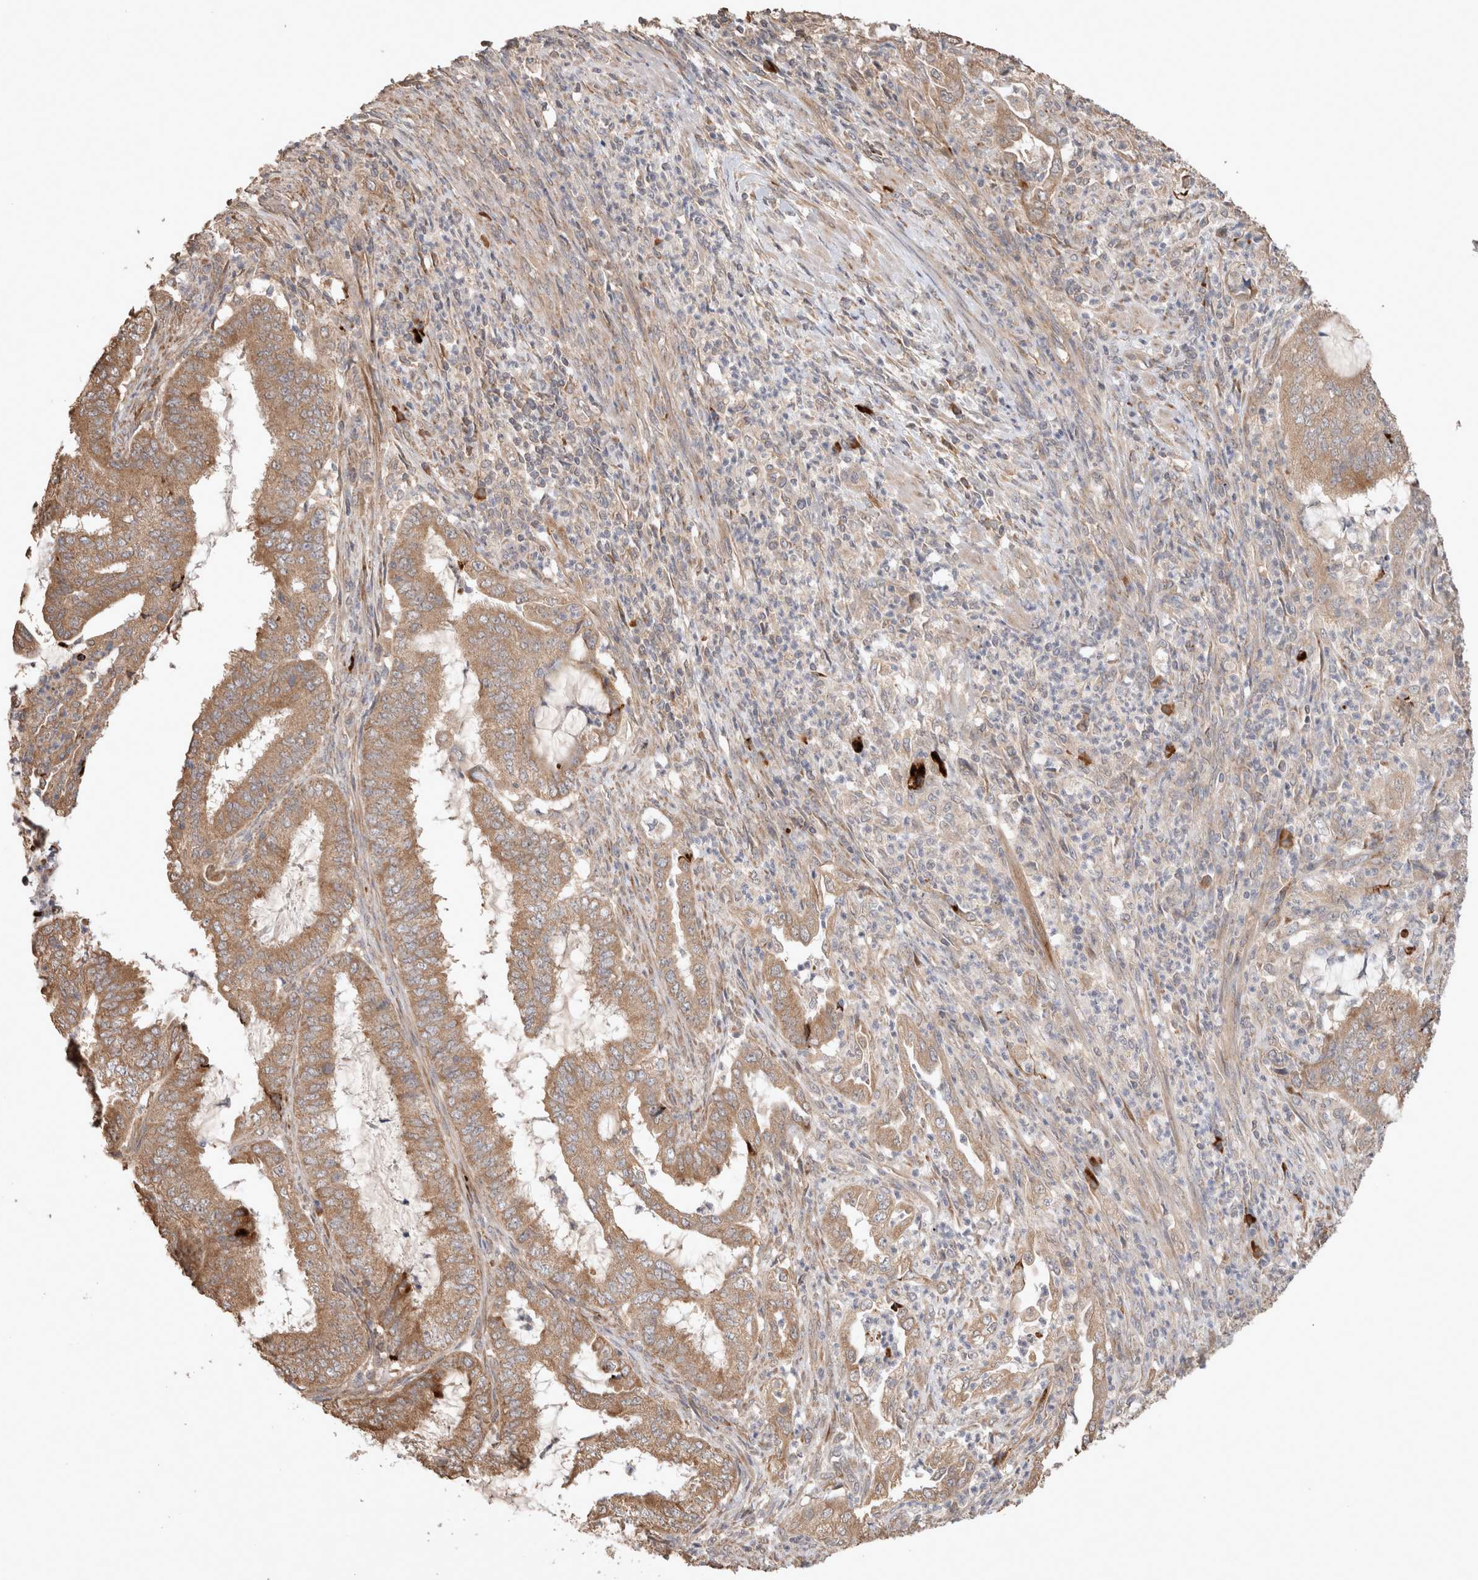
{"staining": {"intensity": "moderate", "quantity": ">75%", "location": "cytoplasmic/membranous"}, "tissue": "endometrial cancer", "cell_type": "Tumor cells", "image_type": "cancer", "snomed": [{"axis": "morphology", "description": "Adenocarcinoma, NOS"}, {"axis": "topography", "description": "Endometrium"}], "caption": "Endometrial adenocarcinoma was stained to show a protein in brown. There is medium levels of moderate cytoplasmic/membranous positivity in approximately >75% of tumor cells.", "gene": "HROB", "patient": {"sex": "female", "age": 49}}